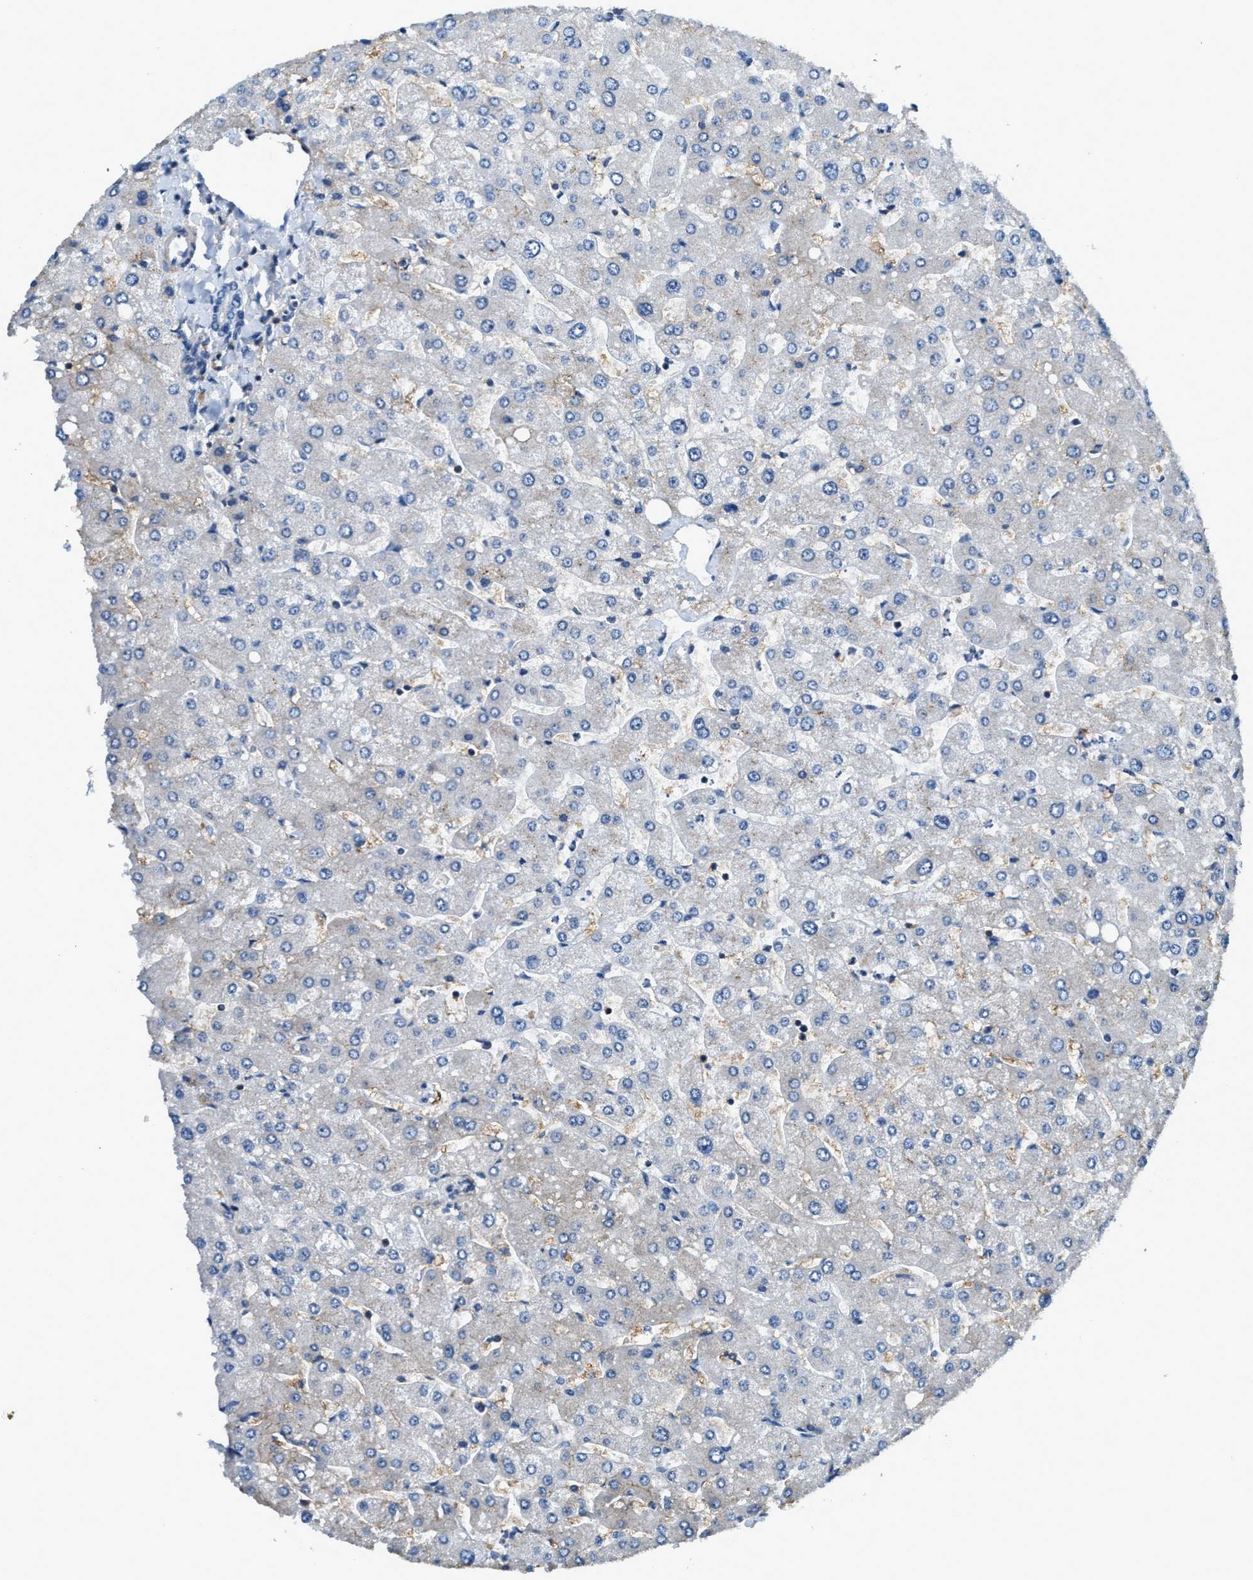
{"staining": {"intensity": "negative", "quantity": "none", "location": "none"}, "tissue": "liver", "cell_type": "Cholangiocytes", "image_type": "normal", "snomed": [{"axis": "morphology", "description": "Normal tissue, NOS"}, {"axis": "topography", "description": "Liver"}], "caption": "Immunohistochemistry histopathology image of unremarkable liver: human liver stained with DAB (3,3'-diaminobenzidine) displays no significant protein staining in cholangiocytes. The staining was performed using DAB to visualize the protein expression in brown, while the nuclei were stained in blue with hematoxylin (Magnification: 20x).", "gene": "MYO1G", "patient": {"sex": "male", "age": 55}}